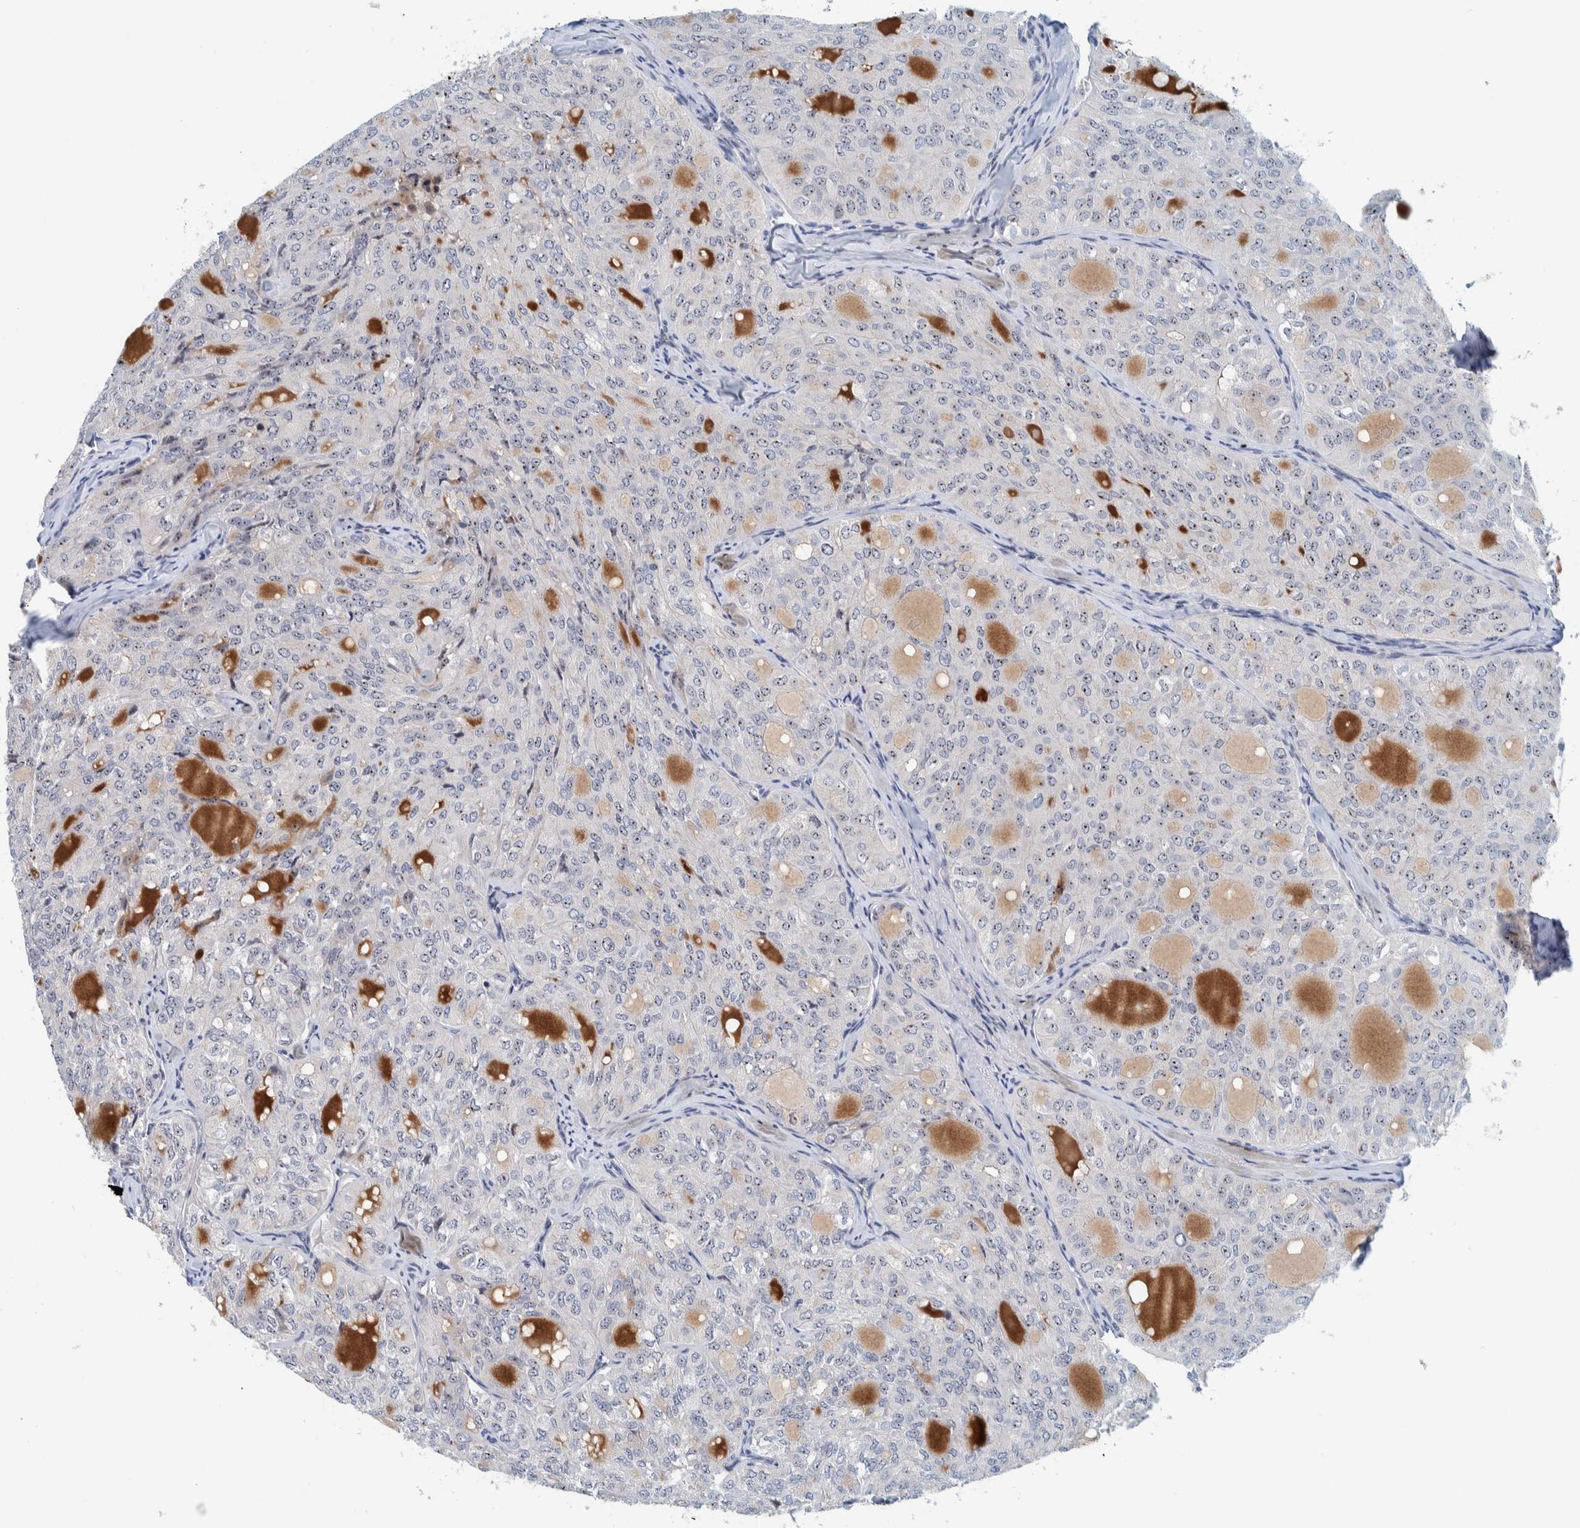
{"staining": {"intensity": "moderate", "quantity": ">75%", "location": "nuclear"}, "tissue": "thyroid cancer", "cell_type": "Tumor cells", "image_type": "cancer", "snomed": [{"axis": "morphology", "description": "Follicular adenoma carcinoma, NOS"}, {"axis": "topography", "description": "Thyroid gland"}], "caption": "Protein expression analysis of thyroid follicular adenoma carcinoma reveals moderate nuclear expression in about >75% of tumor cells.", "gene": "NOL11", "patient": {"sex": "male", "age": 75}}